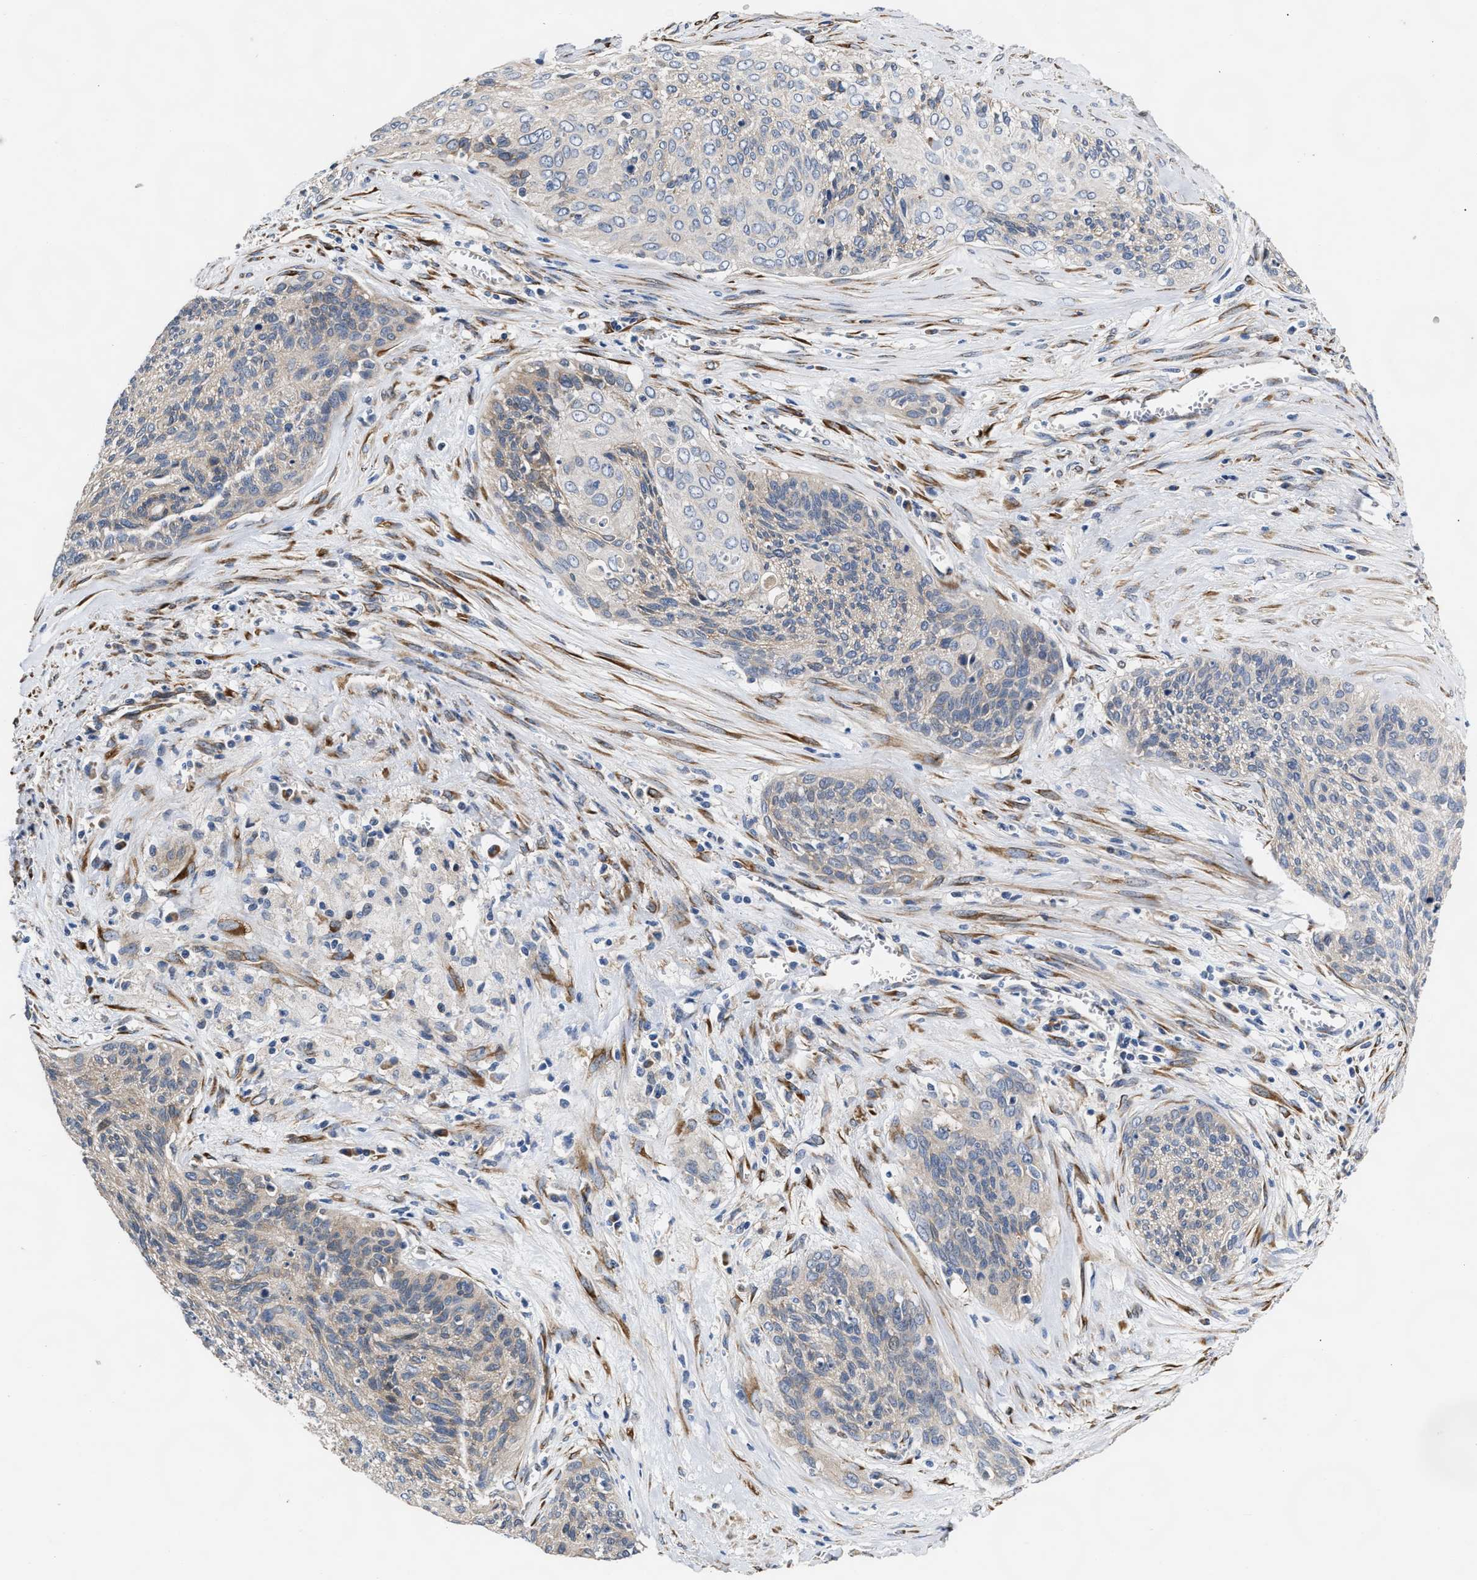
{"staining": {"intensity": "weak", "quantity": "<25%", "location": "cytoplasmic/membranous"}, "tissue": "cervical cancer", "cell_type": "Tumor cells", "image_type": "cancer", "snomed": [{"axis": "morphology", "description": "Squamous cell carcinoma, NOS"}, {"axis": "topography", "description": "Cervix"}], "caption": "Squamous cell carcinoma (cervical) was stained to show a protein in brown. There is no significant positivity in tumor cells. (Stains: DAB immunohistochemistry (IHC) with hematoxylin counter stain, Microscopy: brightfield microscopy at high magnification).", "gene": "MALSU1", "patient": {"sex": "female", "age": 55}}